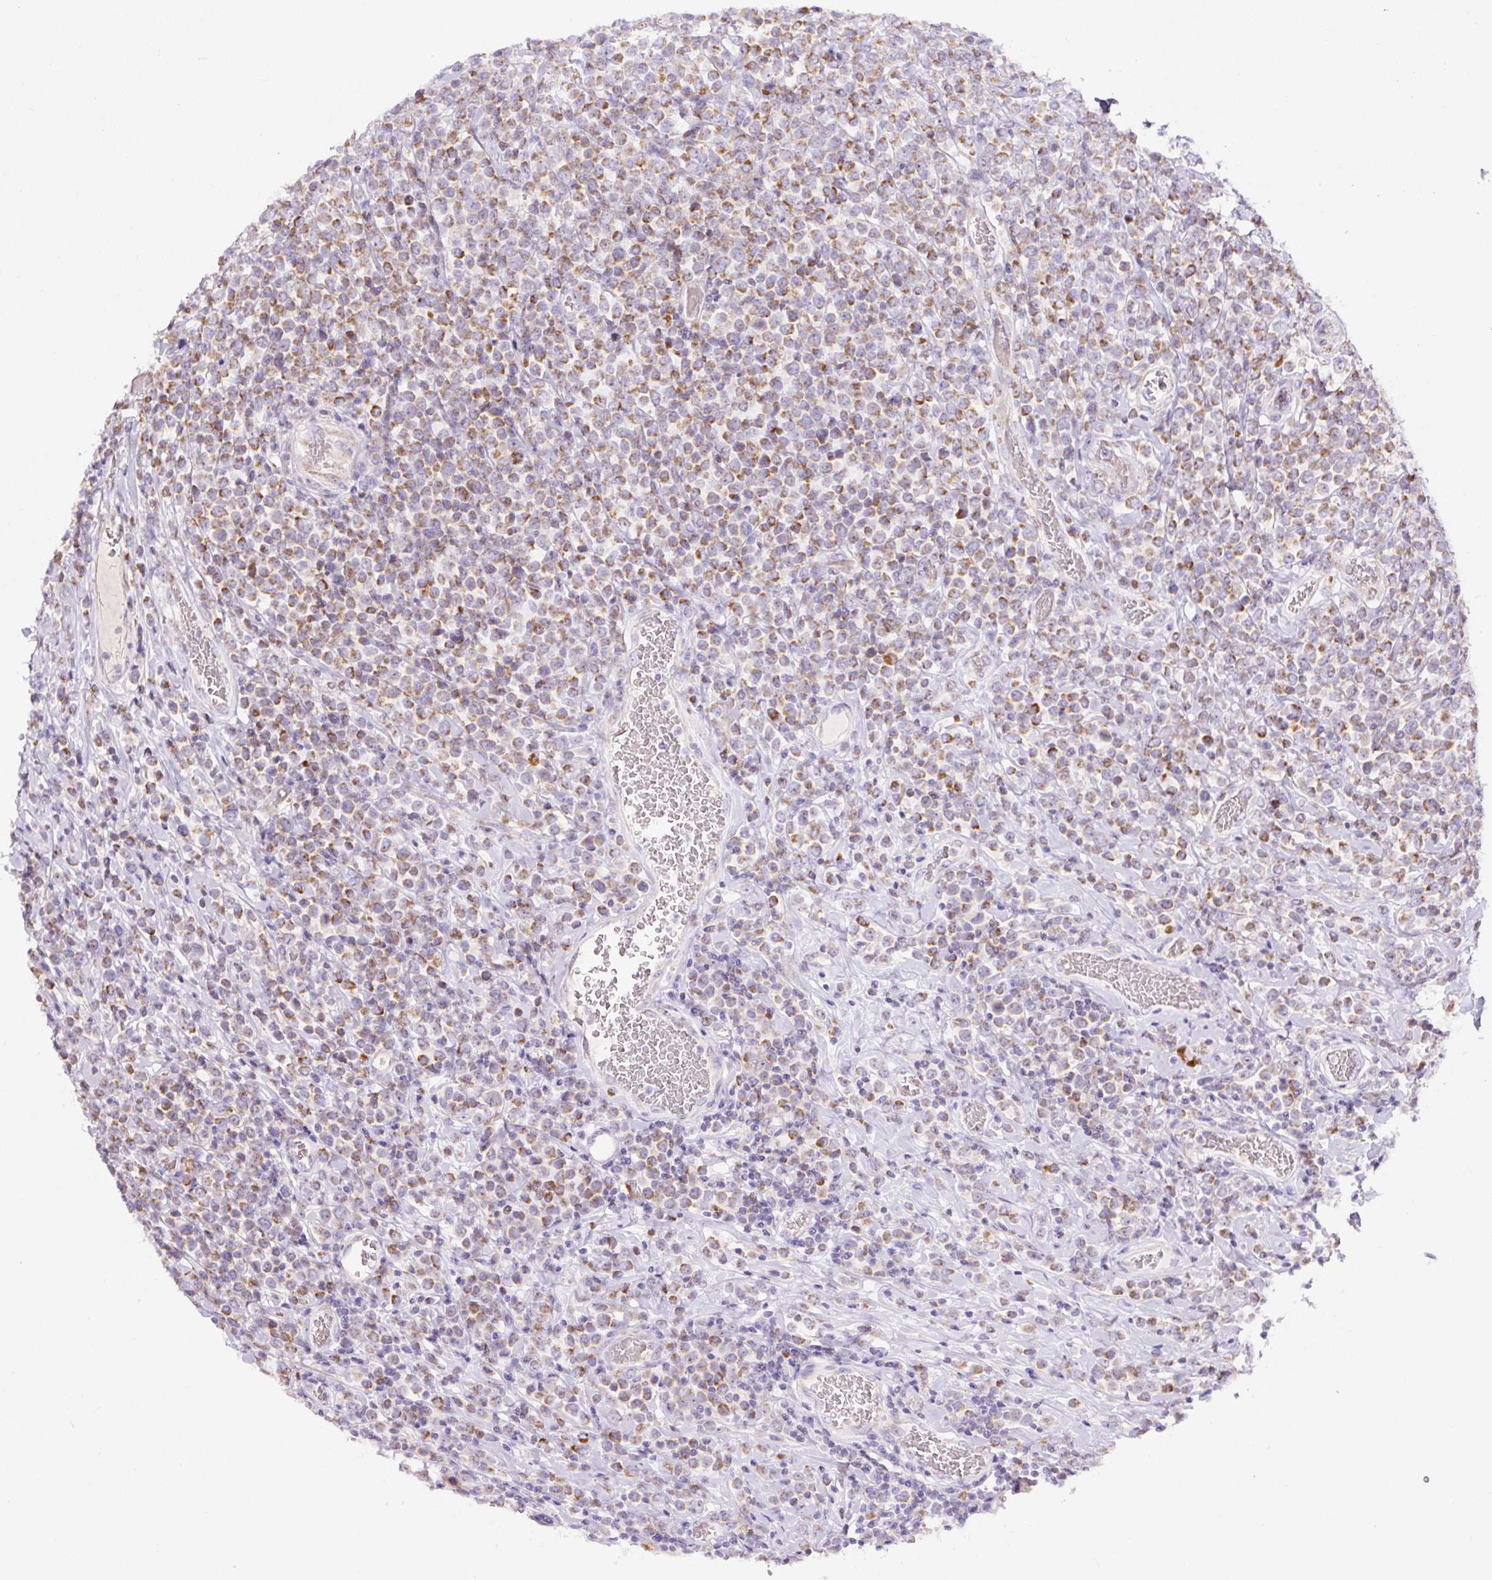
{"staining": {"intensity": "moderate", "quantity": ">75%", "location": "cytoplasmic/membranous"}, "tissue": "lymphoma", "cell_type": "Tumor cells", "image_type": "cancer", "snomed": [{"axis": "morphology", "description": "Malignant lymphoma, non-Hodgkin's type, High grade"}, {"axis": "topography", "description": "Soft tissue"}], "caption": "A brown stain shows moderate cytoplasmic/membranous expression of a protein in lymphoma tumor cells. Using DAB (brown) and hematoxylin (blue) stains, captured at high magnification using brightfield microscopy.", "gene": "ZNF596", "patient": {"sex": "female", "age": 56}}